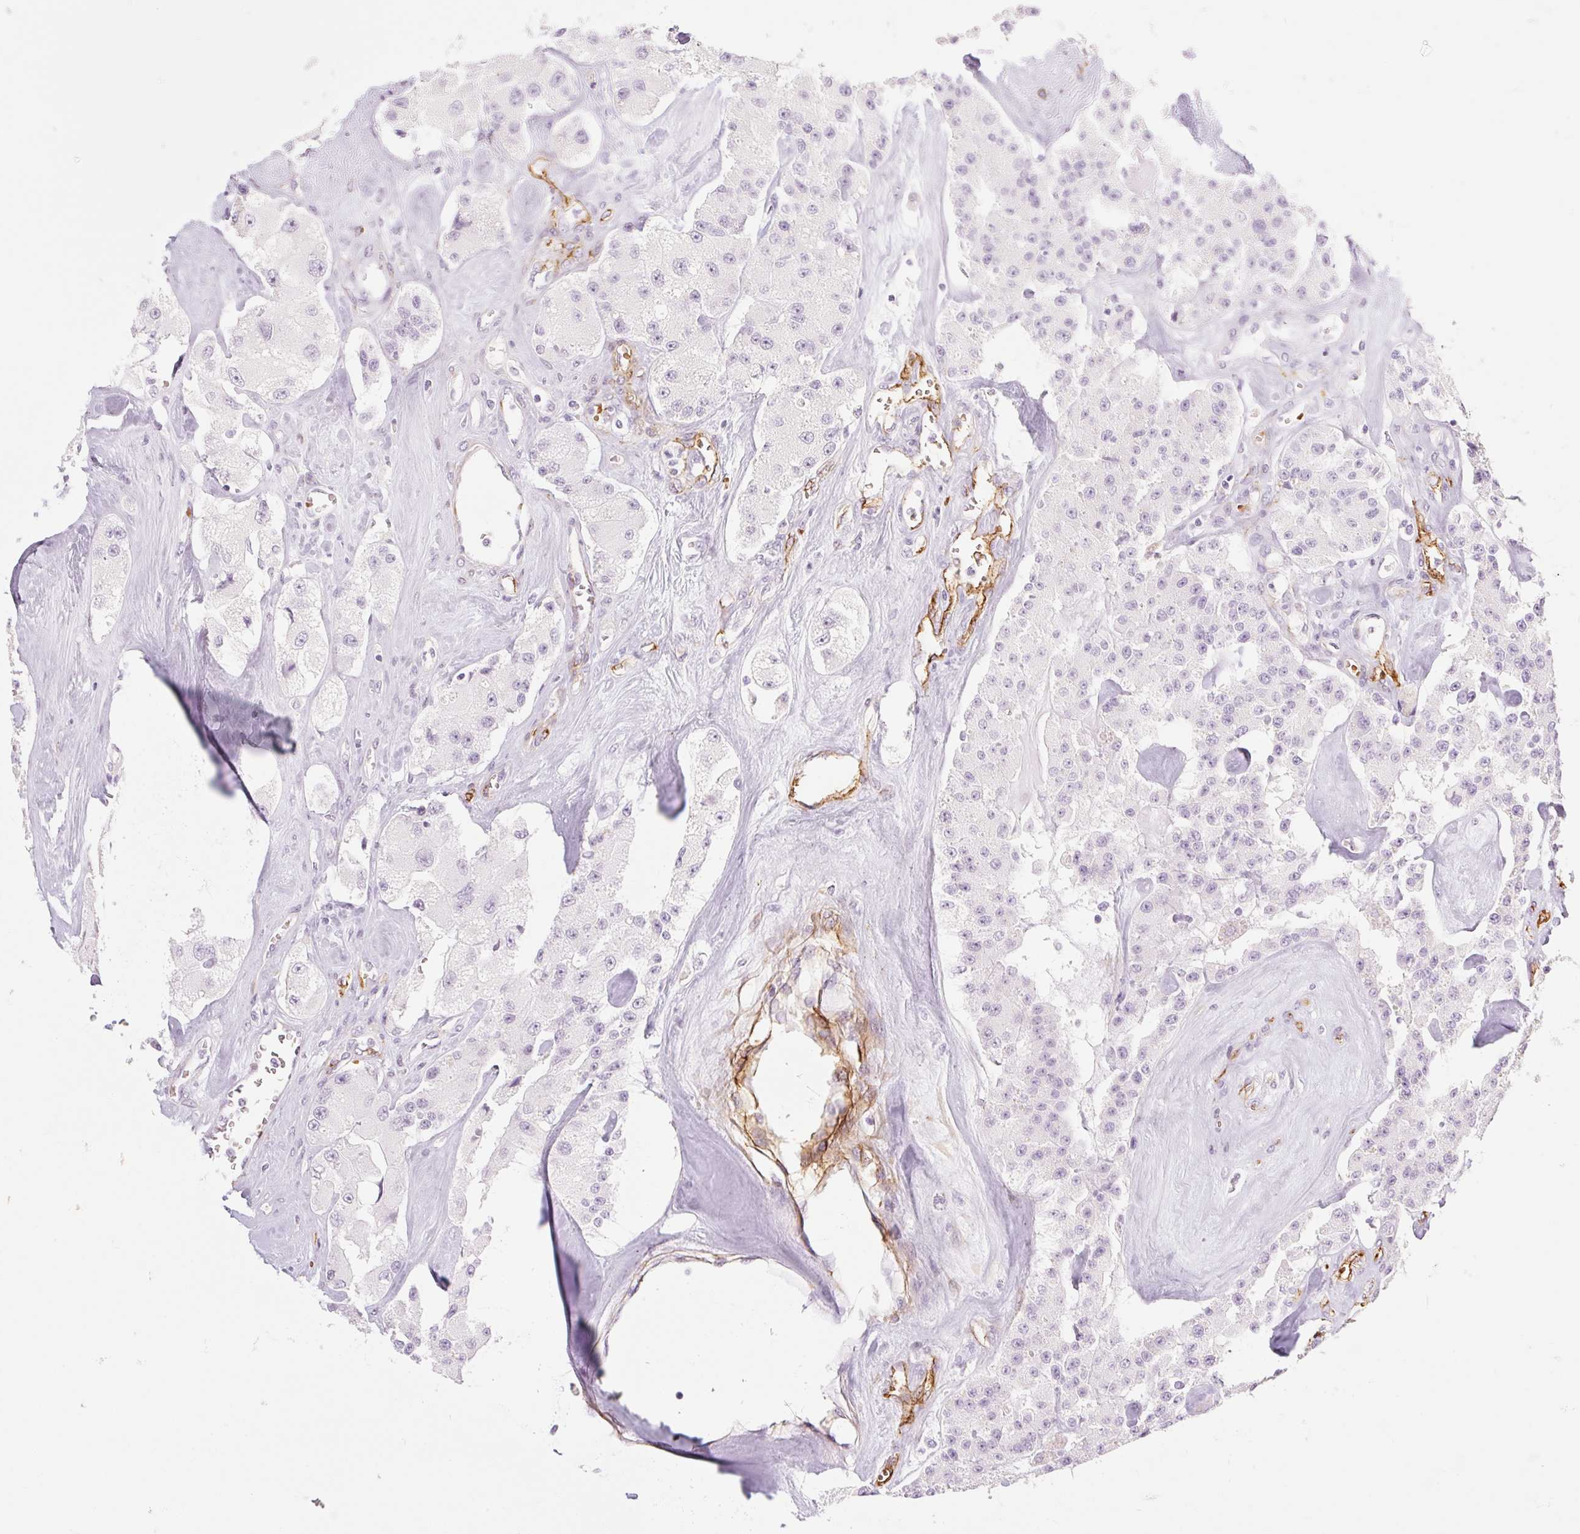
{"staining": {"intensity": "negative", "quantity": "none", "location": "none"}, "tissue": "carcinoid", "cell_type": "Tumor cells", "image_type": "cancer", "snomed": [{"axis": "morphology", "description": "Carcinoid, malignant, NOS"}, {"axis": "topography", "description": "Pancreas"}], "caption": "Tumor cells show no significant expression in carcinoid.", "gene": "TAF1L", "patient": {"sex": "male", "age": 41}}